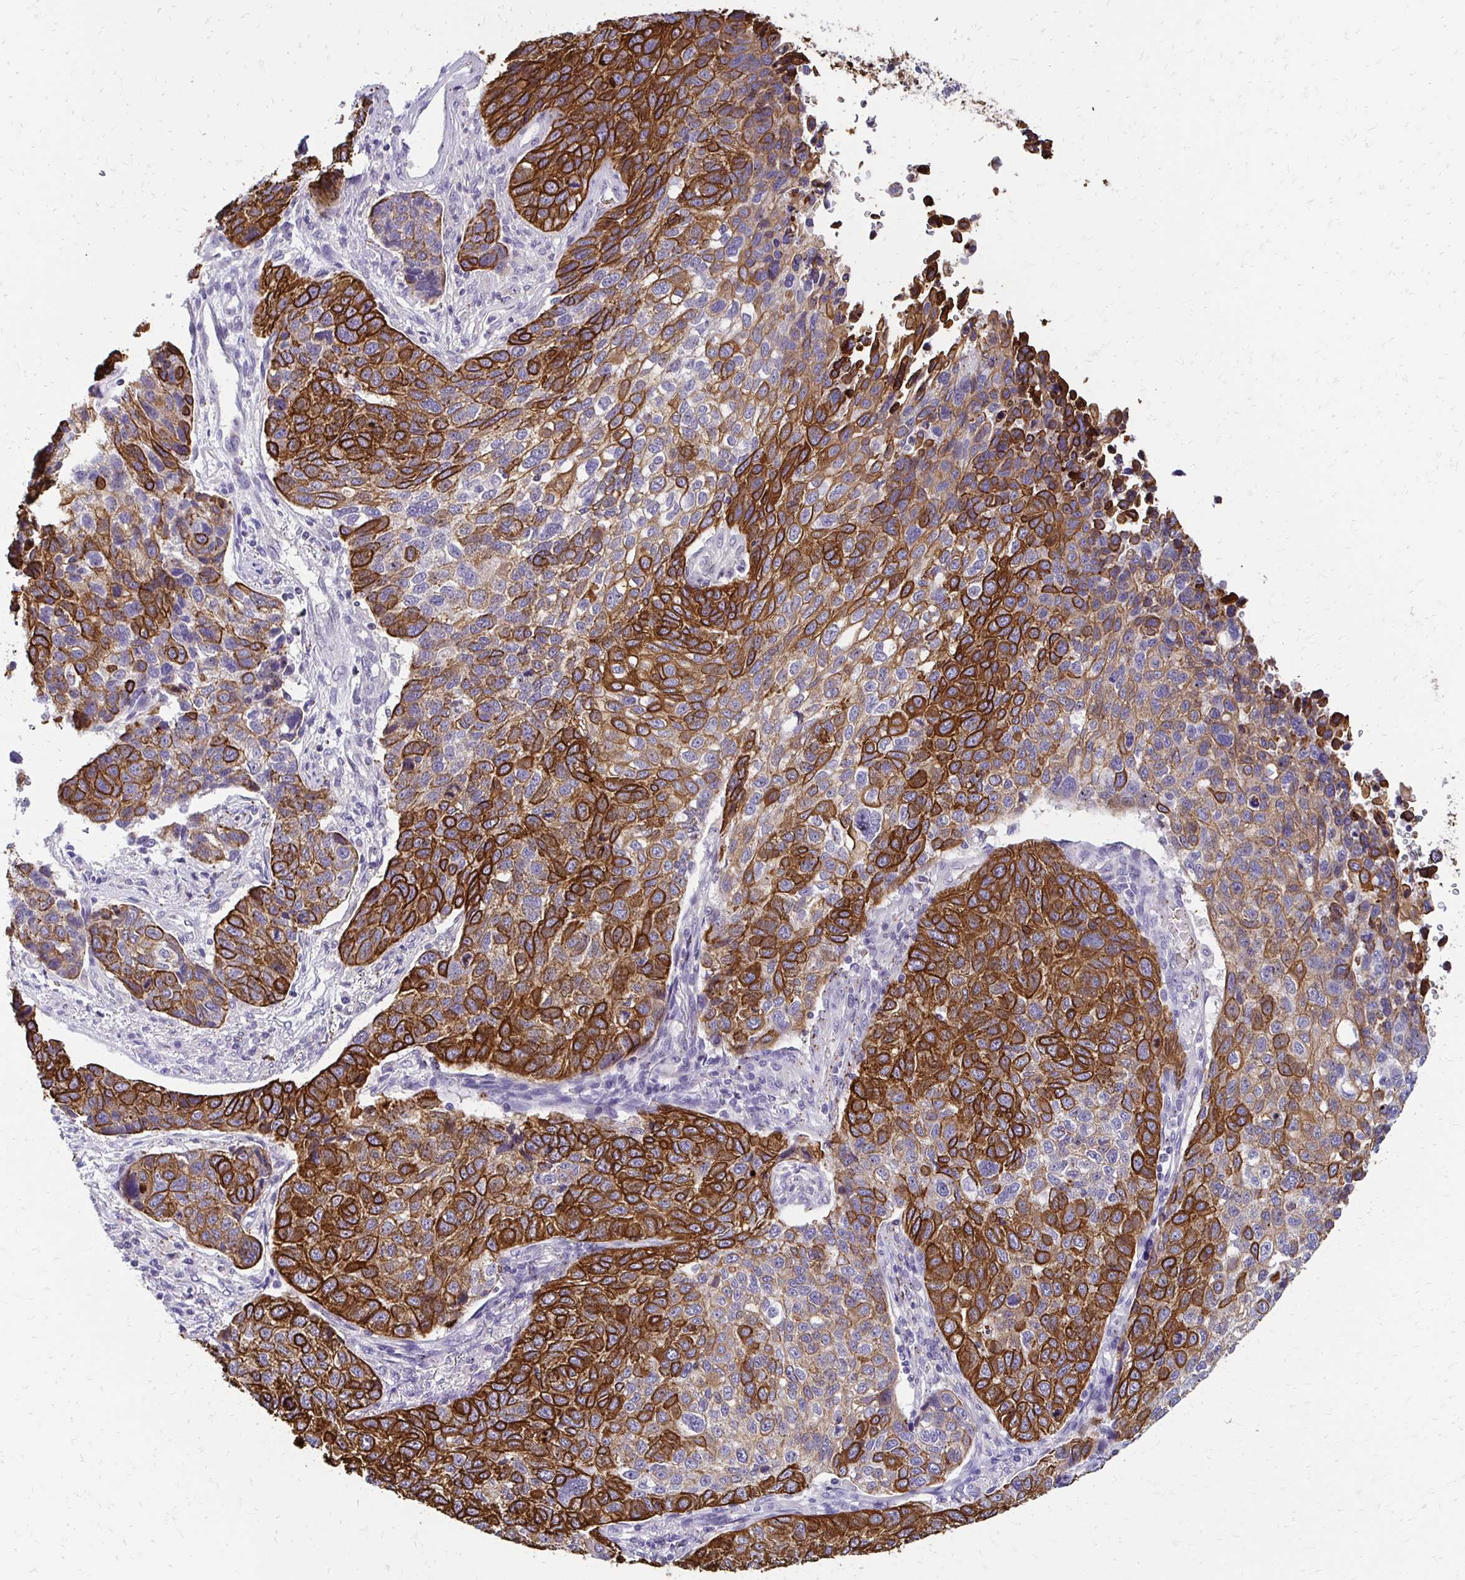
{"staining": {"intensity": "strong", "quantity": ">75%", "location": "cytoplasmic/membranous"}, "tissue": "lung cancer", "cell_type": "Tumor cells", "image_type": "cancer", "snomed": [{"axis": "morphology", "description": "Squamous cell carcinoma, NOS"}, {"axis": "topography", "description": "Lymph node"}, {"axis": "topography", "description": "Lung"}], "caption": "High-power microscopy captured an IHC image of lung squamous cell carcinoma, revealing strong cytoplasmic/membranous positivity in approximately >75% of tumor cells. (Stains: DAB in brown, nuclei in blue, Microscopy: brightfield microscopy at high magnification).", "gene": "C1QTNF2", "patient": {"sex": "male", "age": 61}}